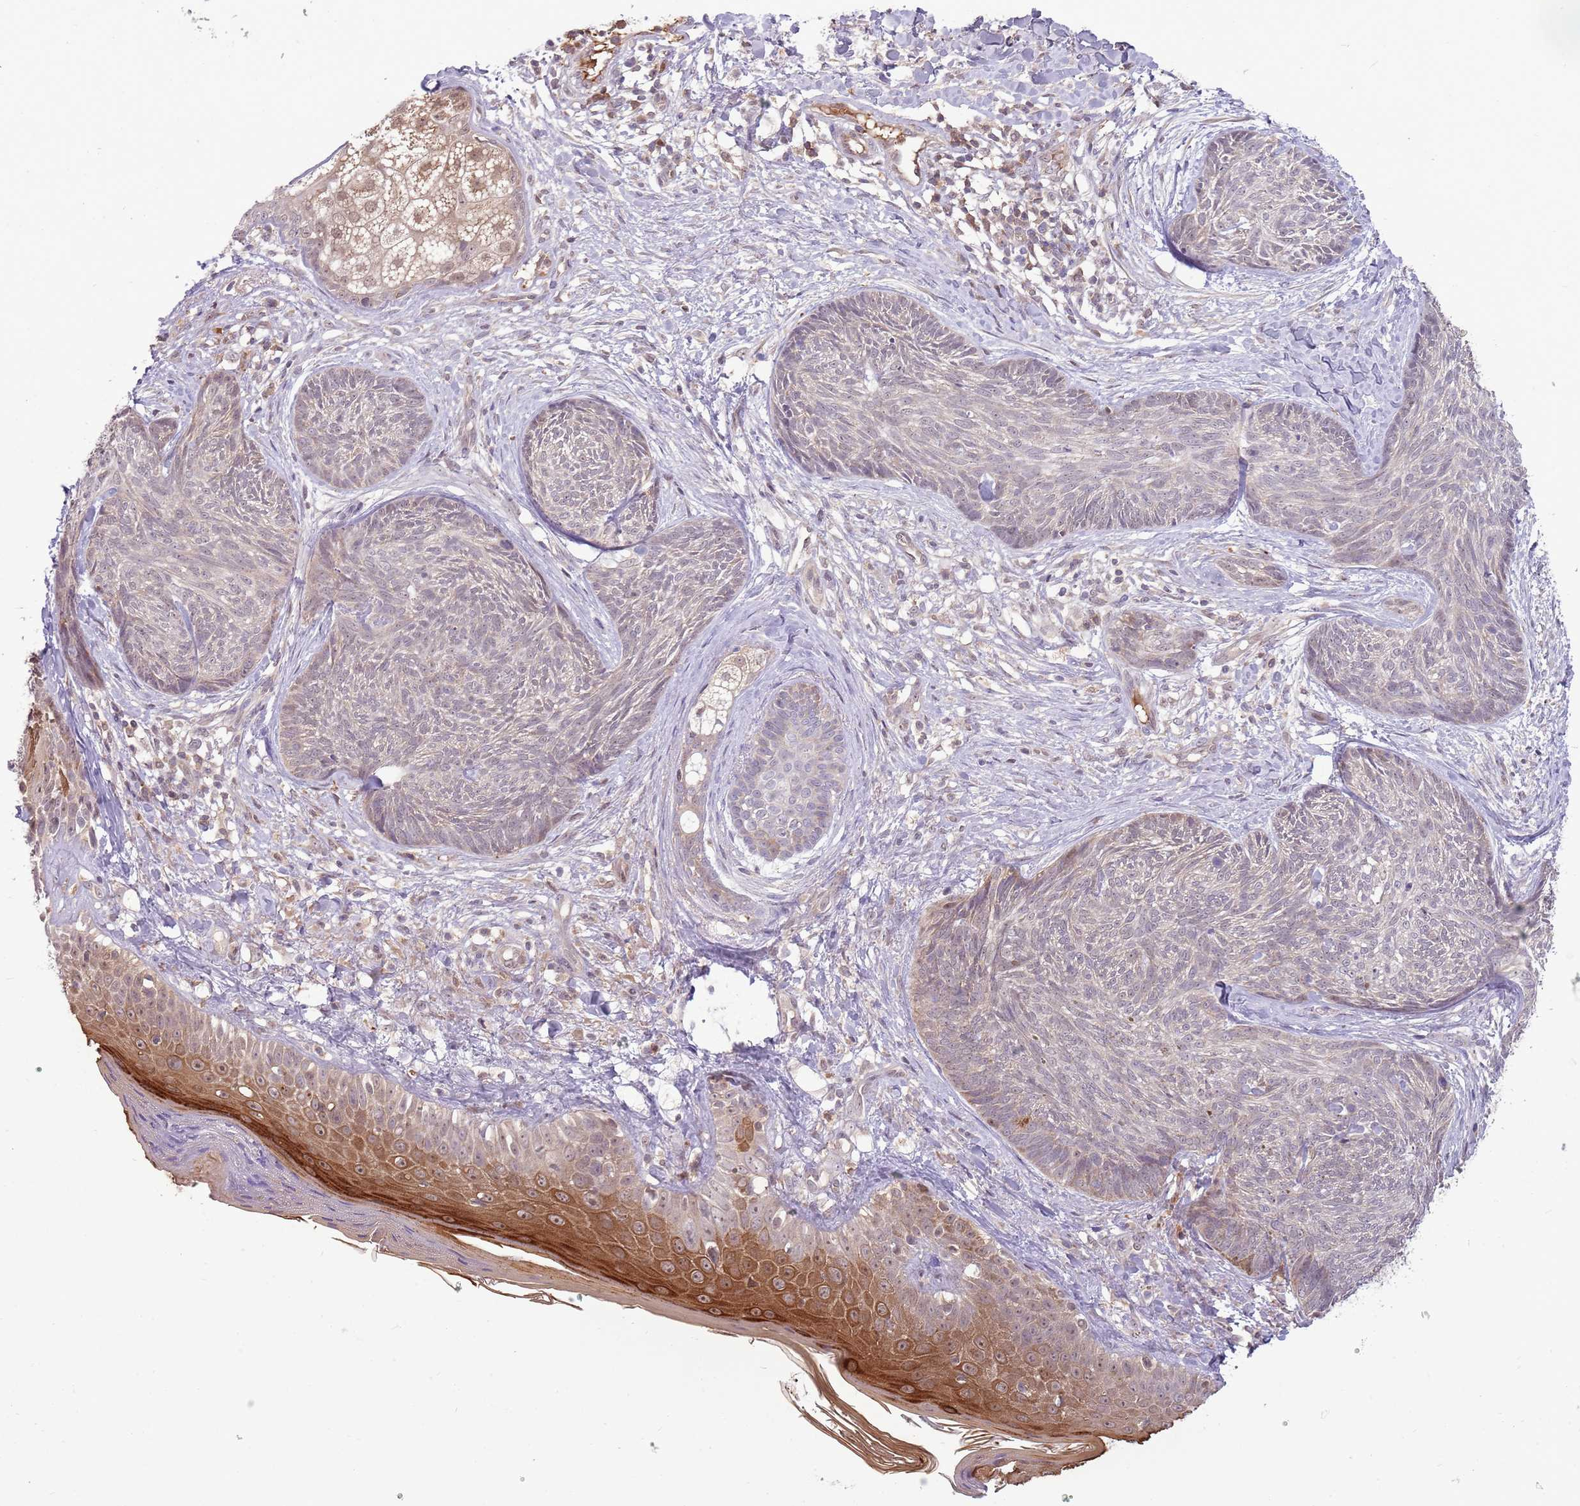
{"staining": {"intensity": "weak", "quantity": "<25%", "location": "cytoplasmic/membranous"}, "tissue": "skin cancer", "cell_type": "Tumor cells", "image_type": "cancer", "snomed": [{"axis": "morphology", "description": "Basal cell carcinoma"}, {"axis": "topography", "description": "Skin"}], "caption": "An immunohistochemistry (IHC) histopathology image of skin basal cell carcinoma is shown. There is no staining in tumor cells of skin basal cell carcinoma.", "gene": "NBPF6", "patient": {"sex": "male", "age": 73}}